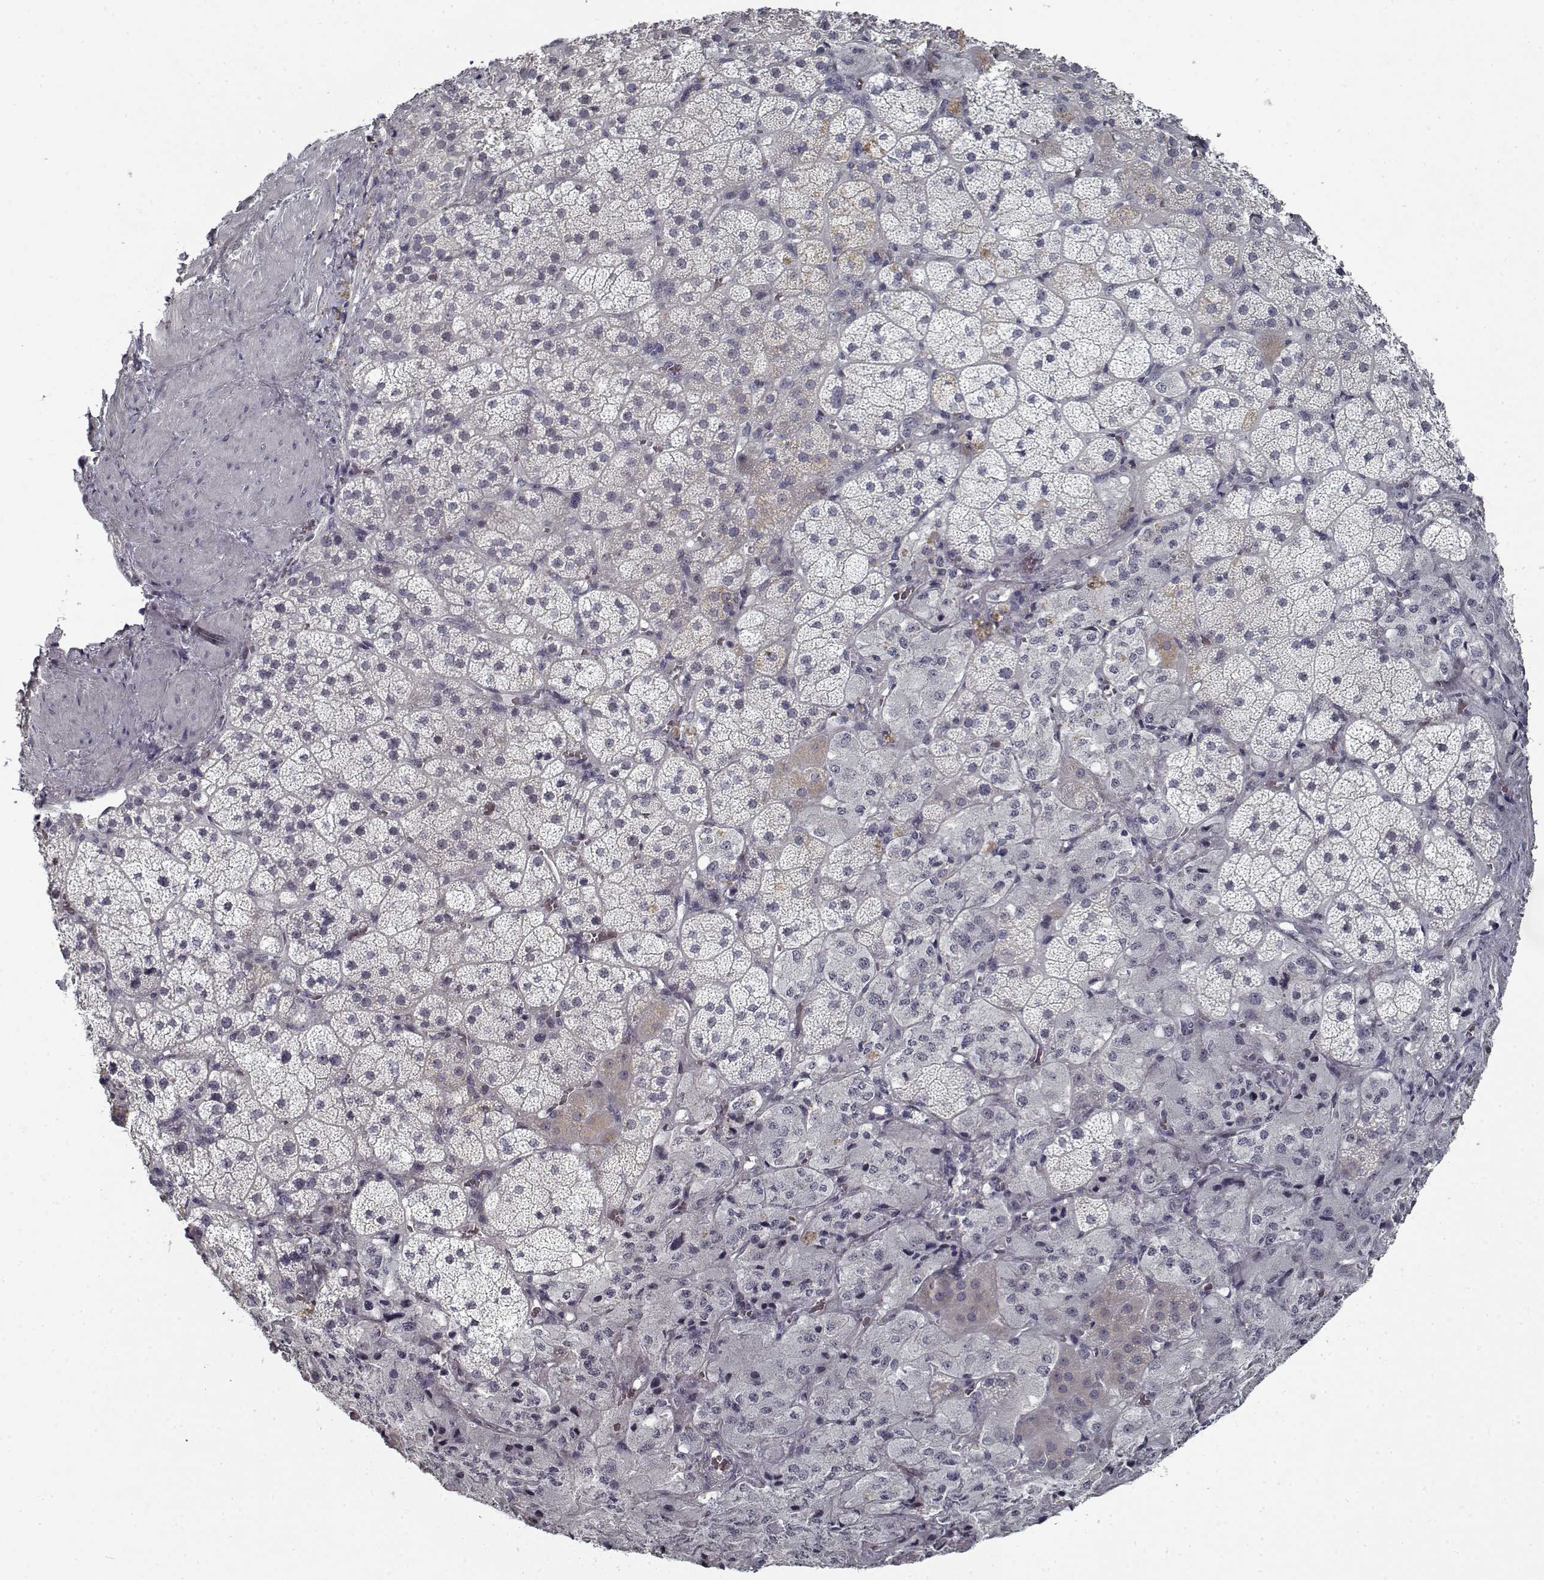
{"staining": {"intensity": "negative", "quantity": "none", "location": "none"}, "tissue": "adrenal gland", "cell_type": "Glandular cells", "image_type": "normal", "snomed": [{"axis": "morphology", "description": "Normal tissue, NOS"}, {"axis": "topography", "description": "Adrenal gland"}], "caption": "This is a image of IHC staining of unremarkable adrenal gland, which shows no expression in glandular cells. (DAB (3,3'-diaminobenzidine) immunohistochemistry with hematoxylin counter stain).", "gene": "GAD2", "patient": {"sex": "male", "age": 57}}